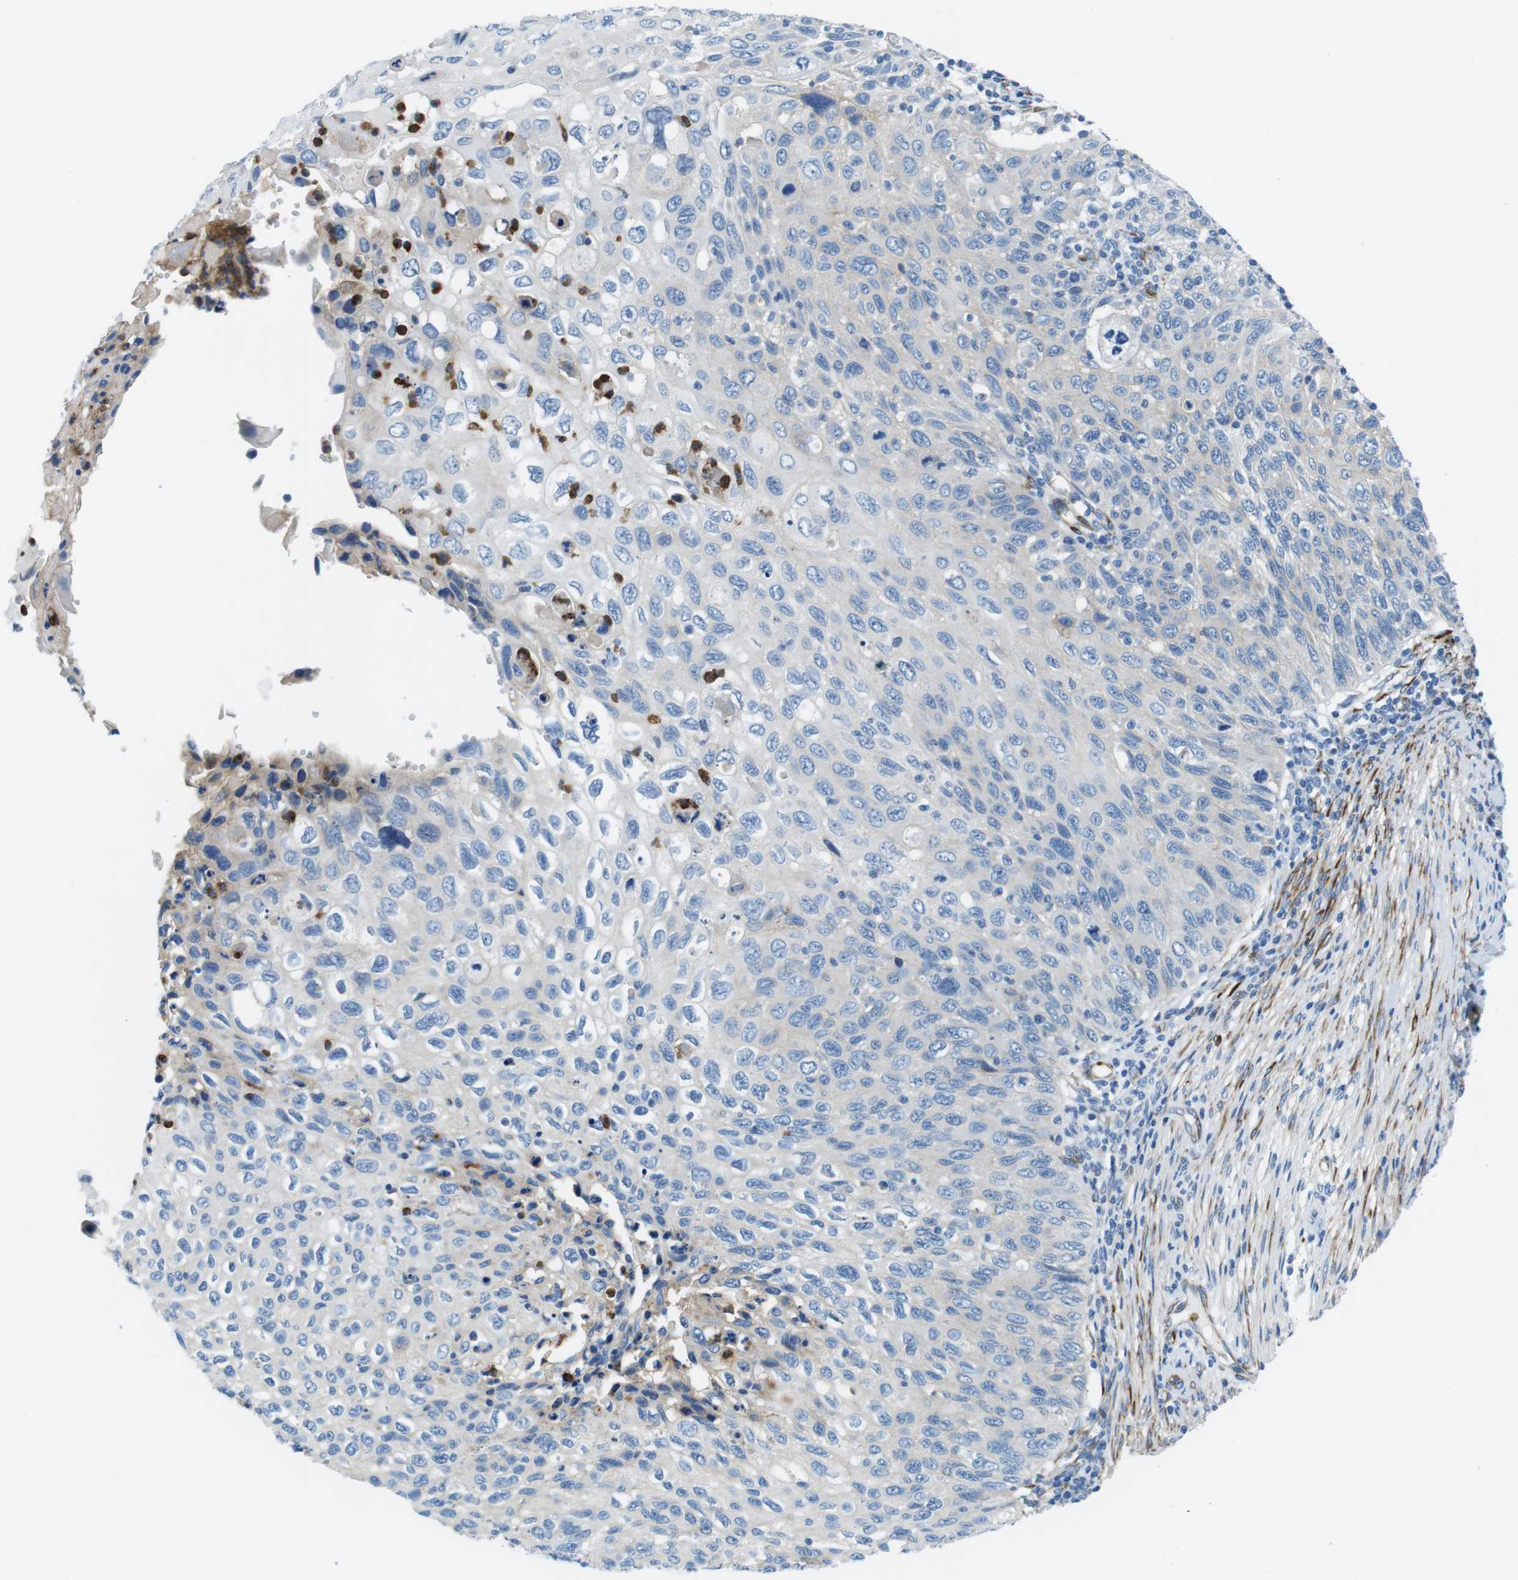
{"staining": {"intensity": "negative", "quantity": "none", "location": "none"}, "tissue": "cervical cancer", "cell_type": "Tumor cells", "image_type": "cancer", "snomed": [{"axis": "morphology", "description": "Squamous cell carcinoma, NOS"}, {"axis": "topography", "description": "Cervix"}], "caption": "Immunohistochemistry of squamous cell carcinoma (cervical) displays no positivity in tumor cells.", "gene": "EMP2", "patient": {"sex": "female", "age": 70}}